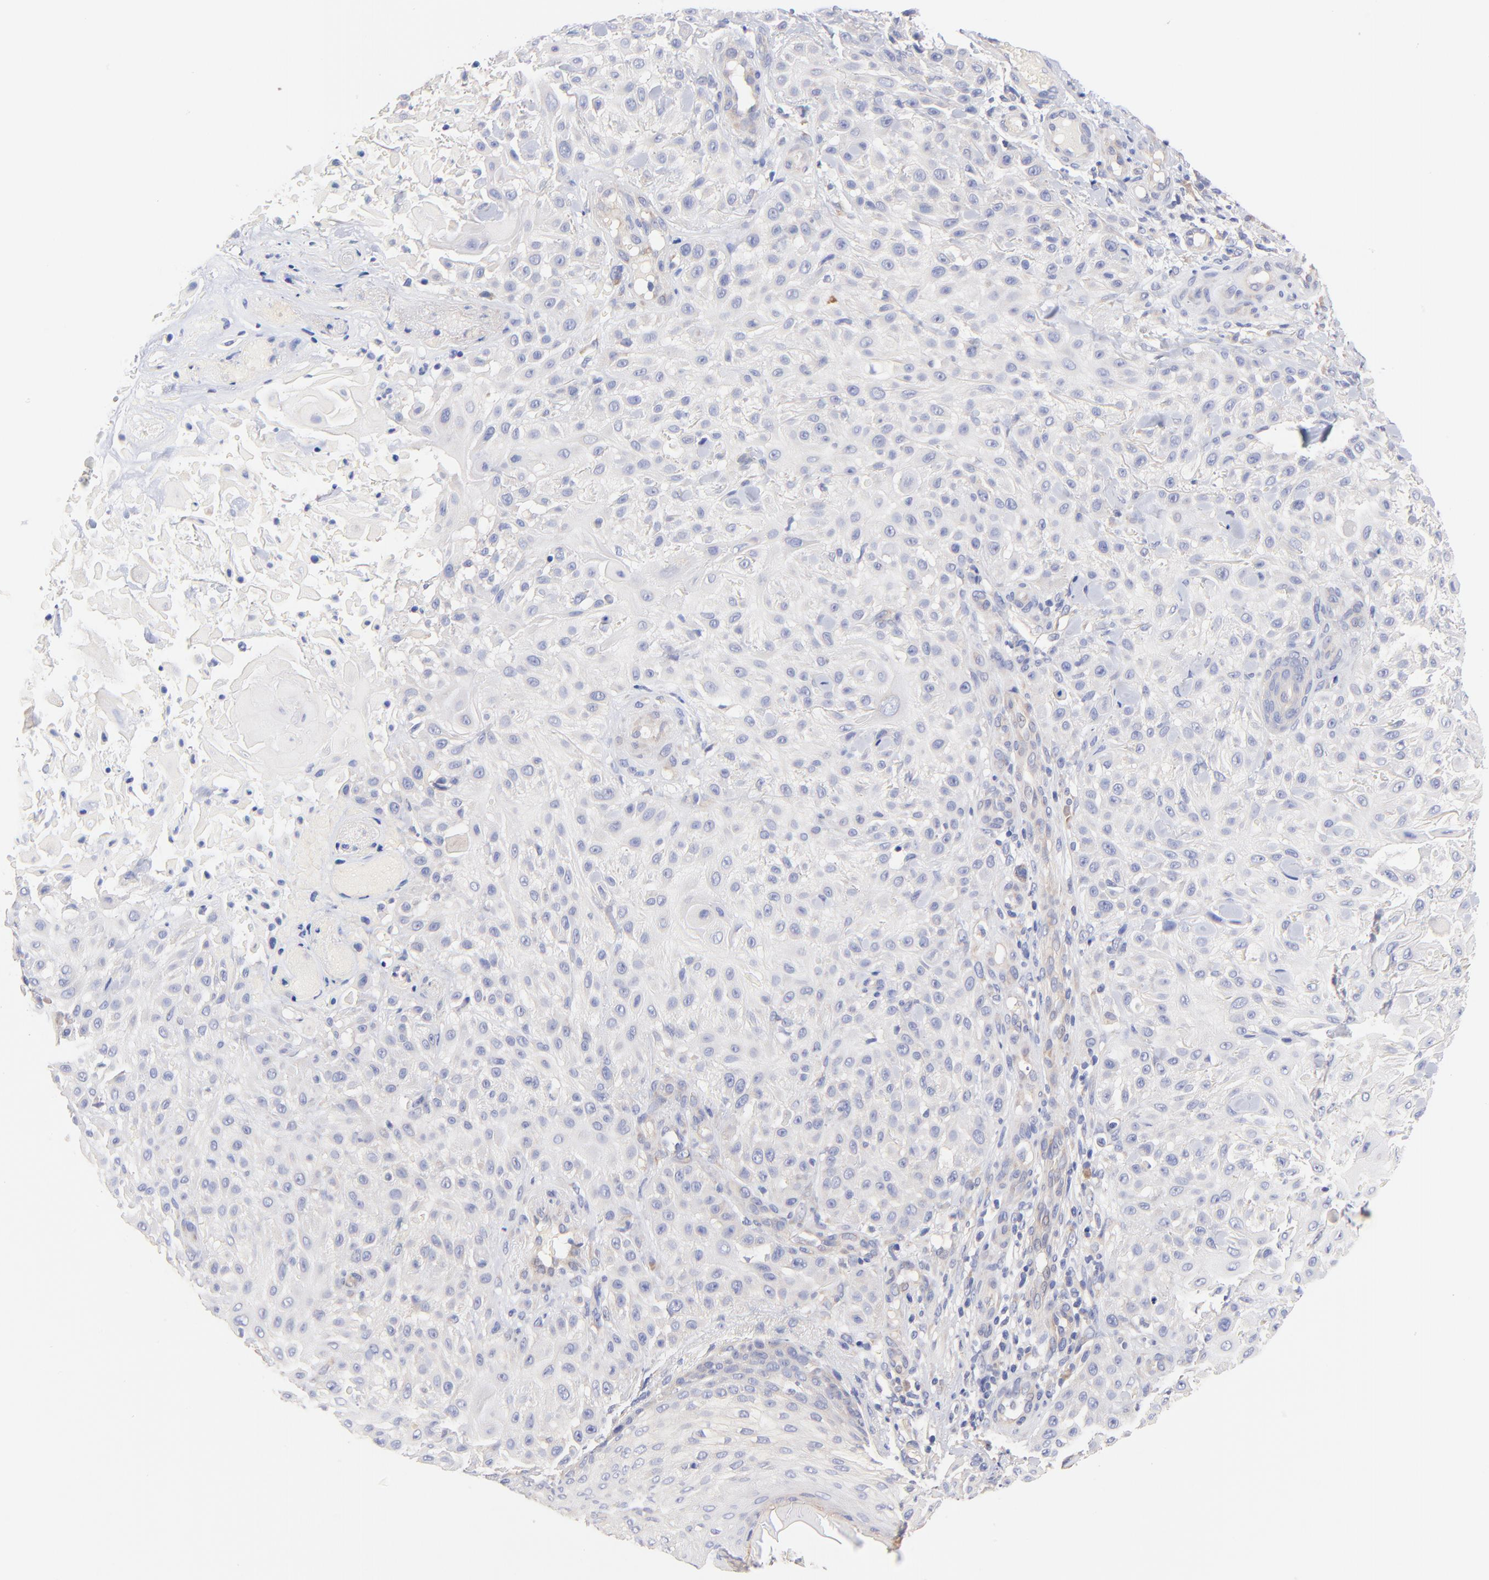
{"staining": {"intensity": "negative", "quantity": "none", "location": "none"}, "tissue": "skin cancer", "cell_type": "Tumor cells", "image_type": "cancer", "snomed": [{"axis": "morphology", "description": "Squamous cell carcinoma, NOS"}, {"axis": "topography", "description": "Skin"}], "caption": "Human skin squamous cell carcinoma stained for a protein using IHC exhibits no positivity in tumor cells.", "gene": "TNFRSF13C", "patient": {"sex": "female", "age": 42}}